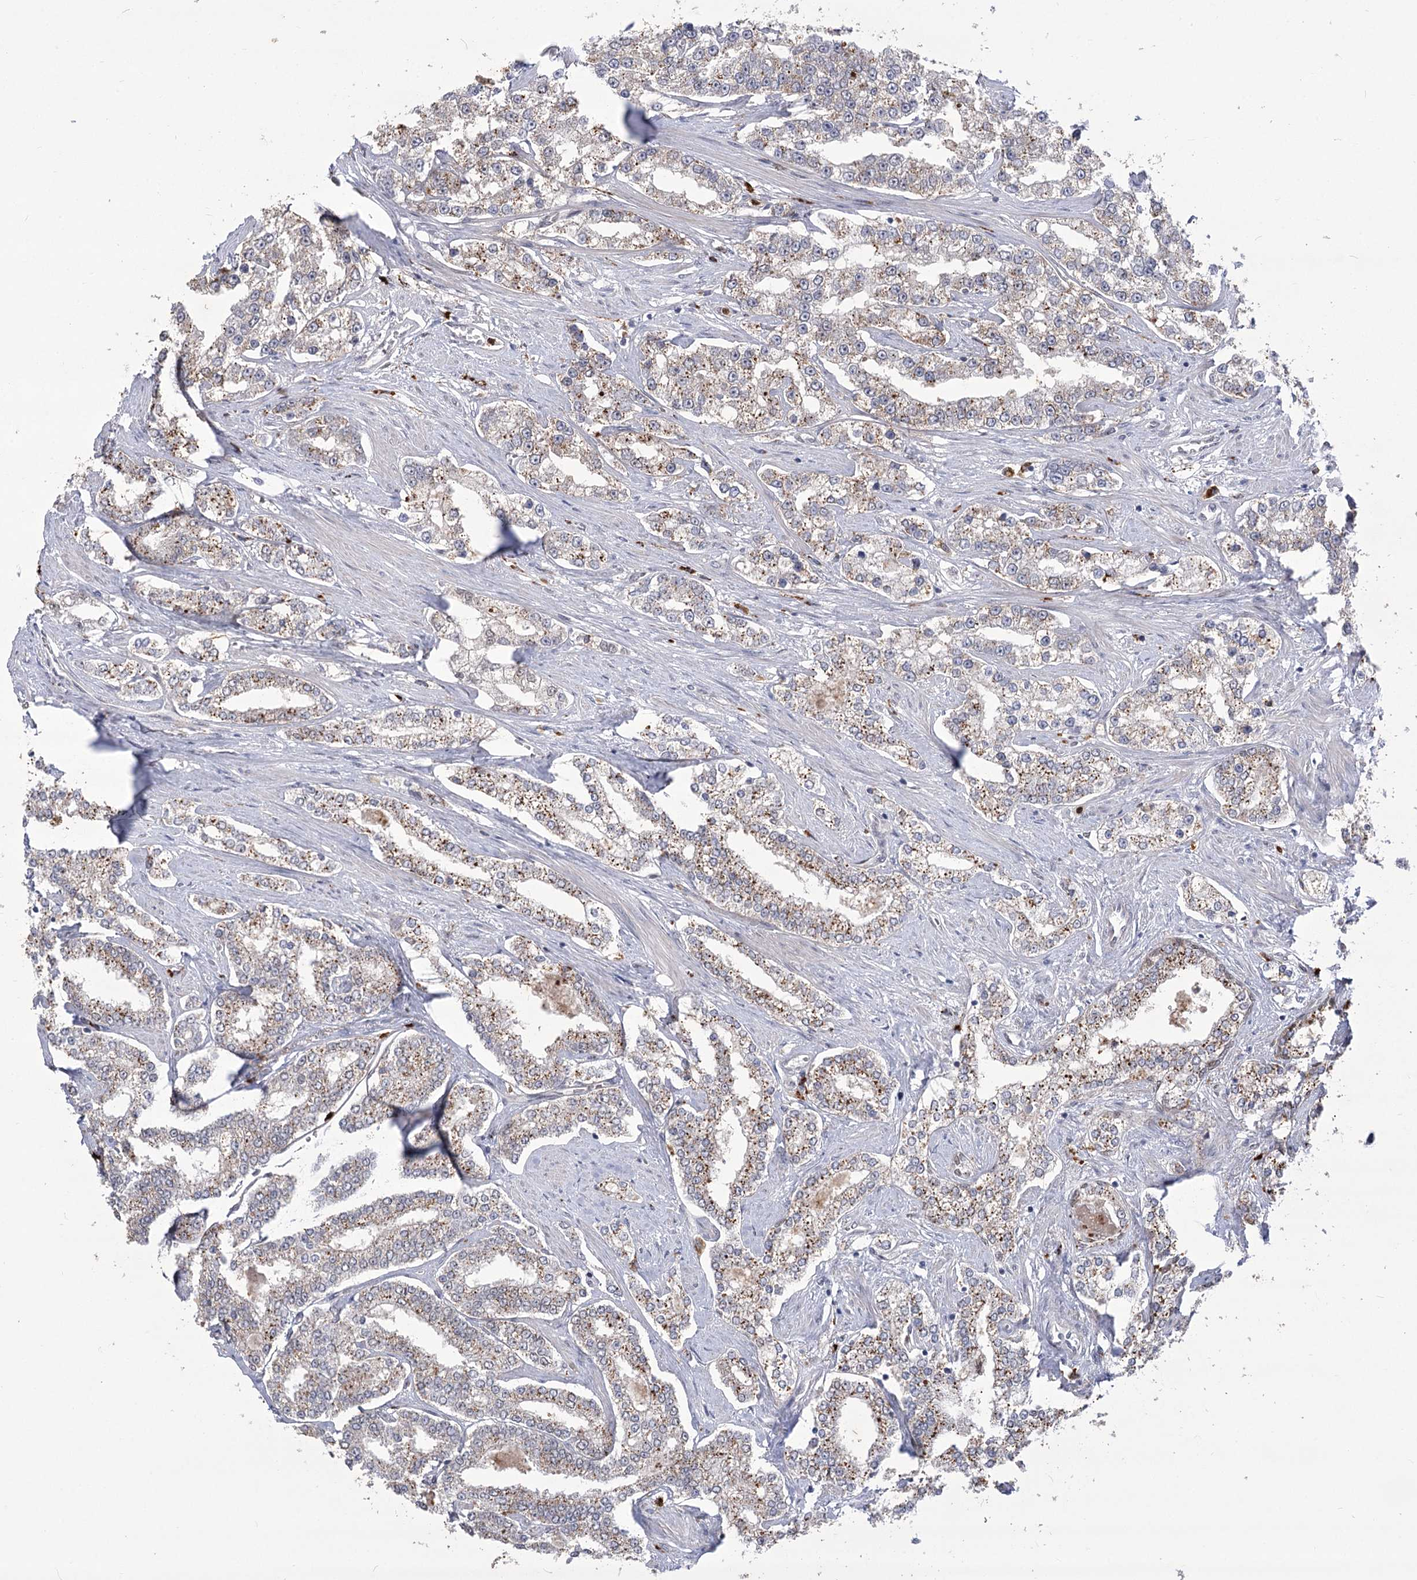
{"staining": {"intensity": "moderate", "quantity": "<25%", "location": "cytoplasmic/membranous"}, "tissue": "prostate cancer", "cell_type": "Tumor cells", "image_type": "cancer", "snomed": [{"axis": "morphology", "description": "Normal tissue, NOS"}, {"axis": "morphology", "description": "Adenocarcinoma, High grade"}, {"axis": "topography", "description": "Prostate"}], "caption": "Moderate cytoplasmic/membranous protein expression is identified in approximately <25% of tumor cells in prostate high-grade adenocarcinoma. (brown staining indicates protein expression, while blue staining denotes nuclei).", "gene": "SIAE", "patient": {"sex": "male", "age": 83}}